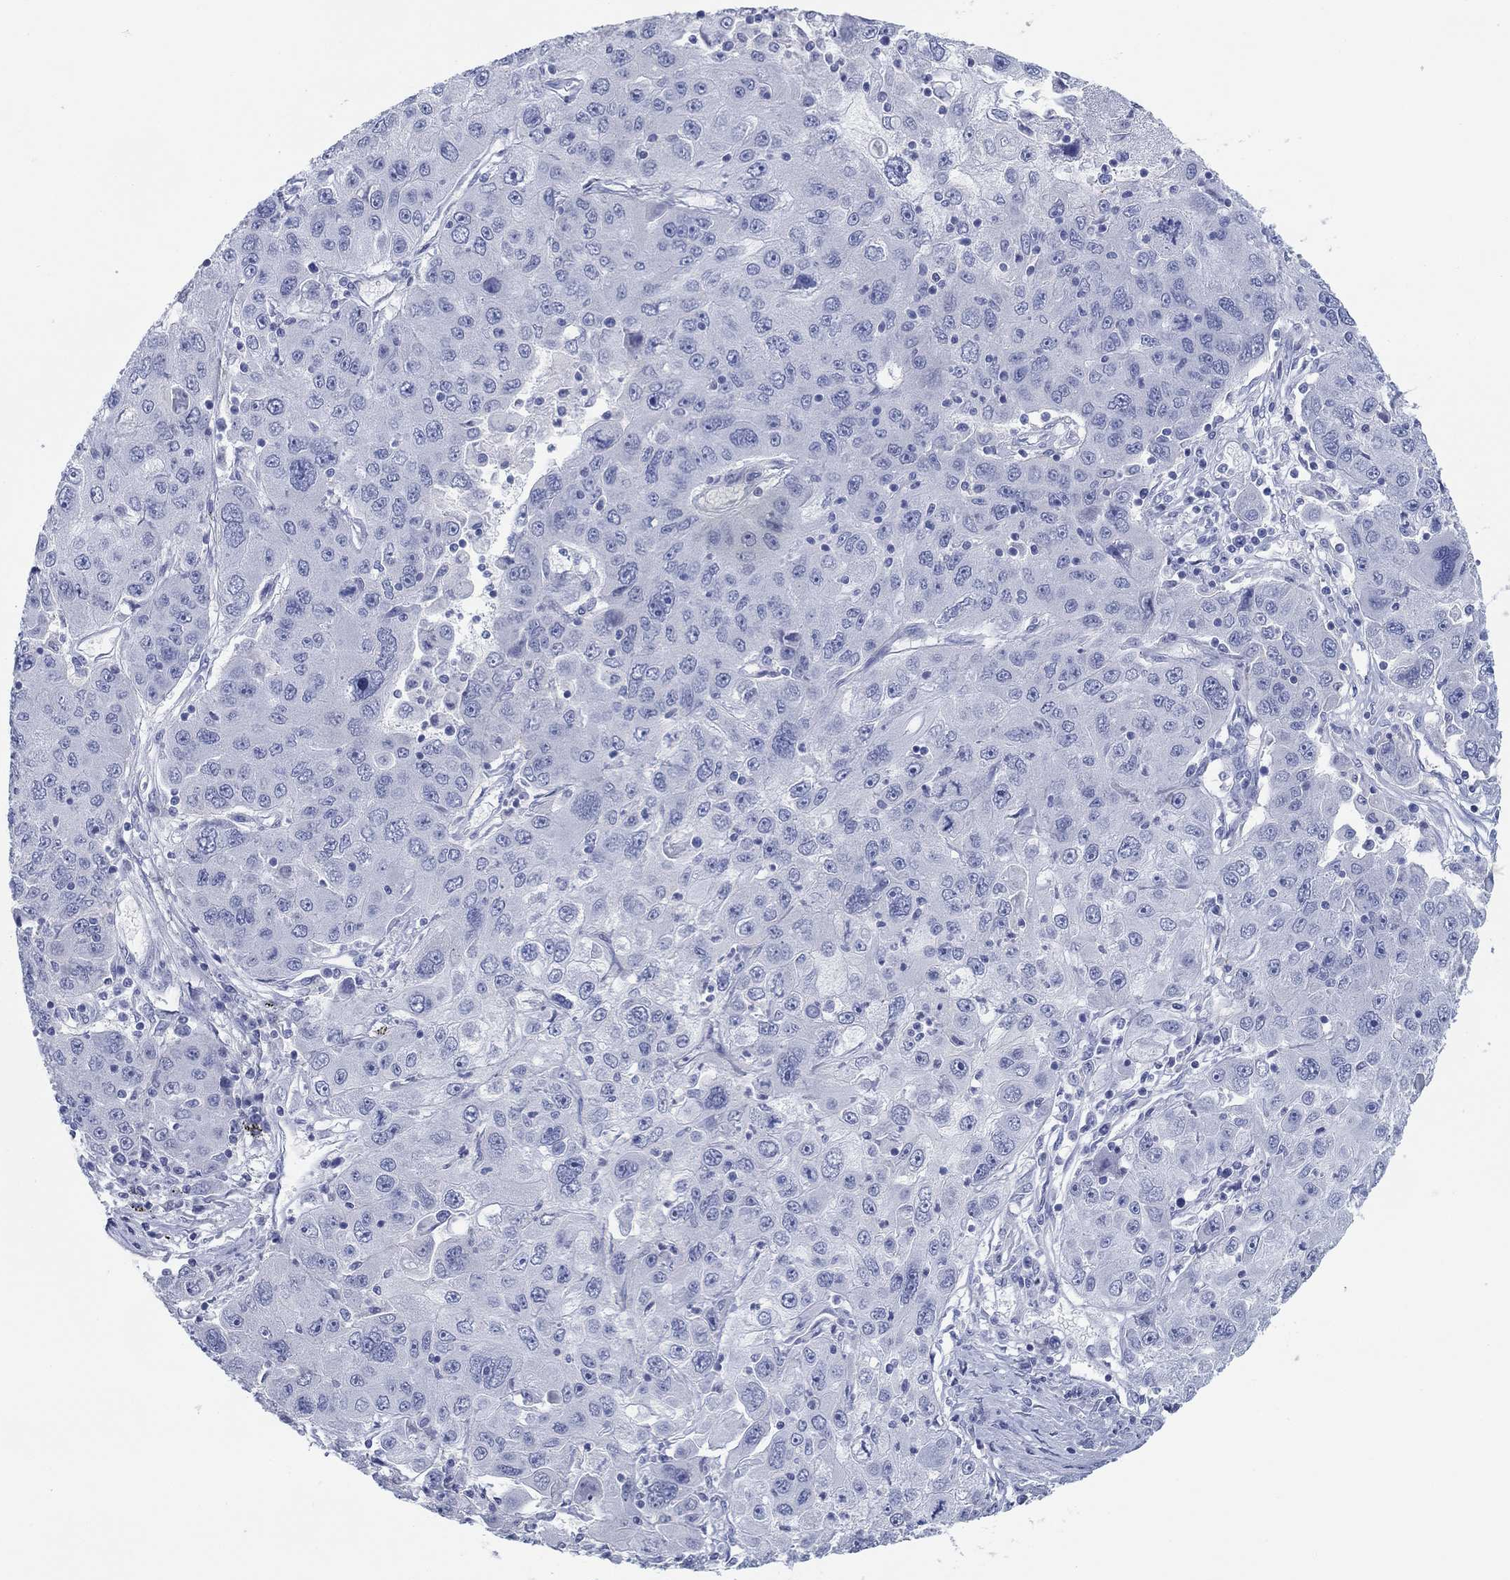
{"staining": {"intensity": "negative", "quantity": "none", "location": "none"}, "tissue": "stomach cancer", "cell_type": "Tumor cells", "image_type": "cancer", "snomed": [{"axis": "morphology", "description": "Adenocarcinoma, NOS"}, {"axis": "topography", "description": "Stomach"}], "caption": "Stomach cancer stained for a protein using IHC reveals no staining tumor cells.", "gene": "PDYN", "patient": {"sex": "male", "age": 56}}